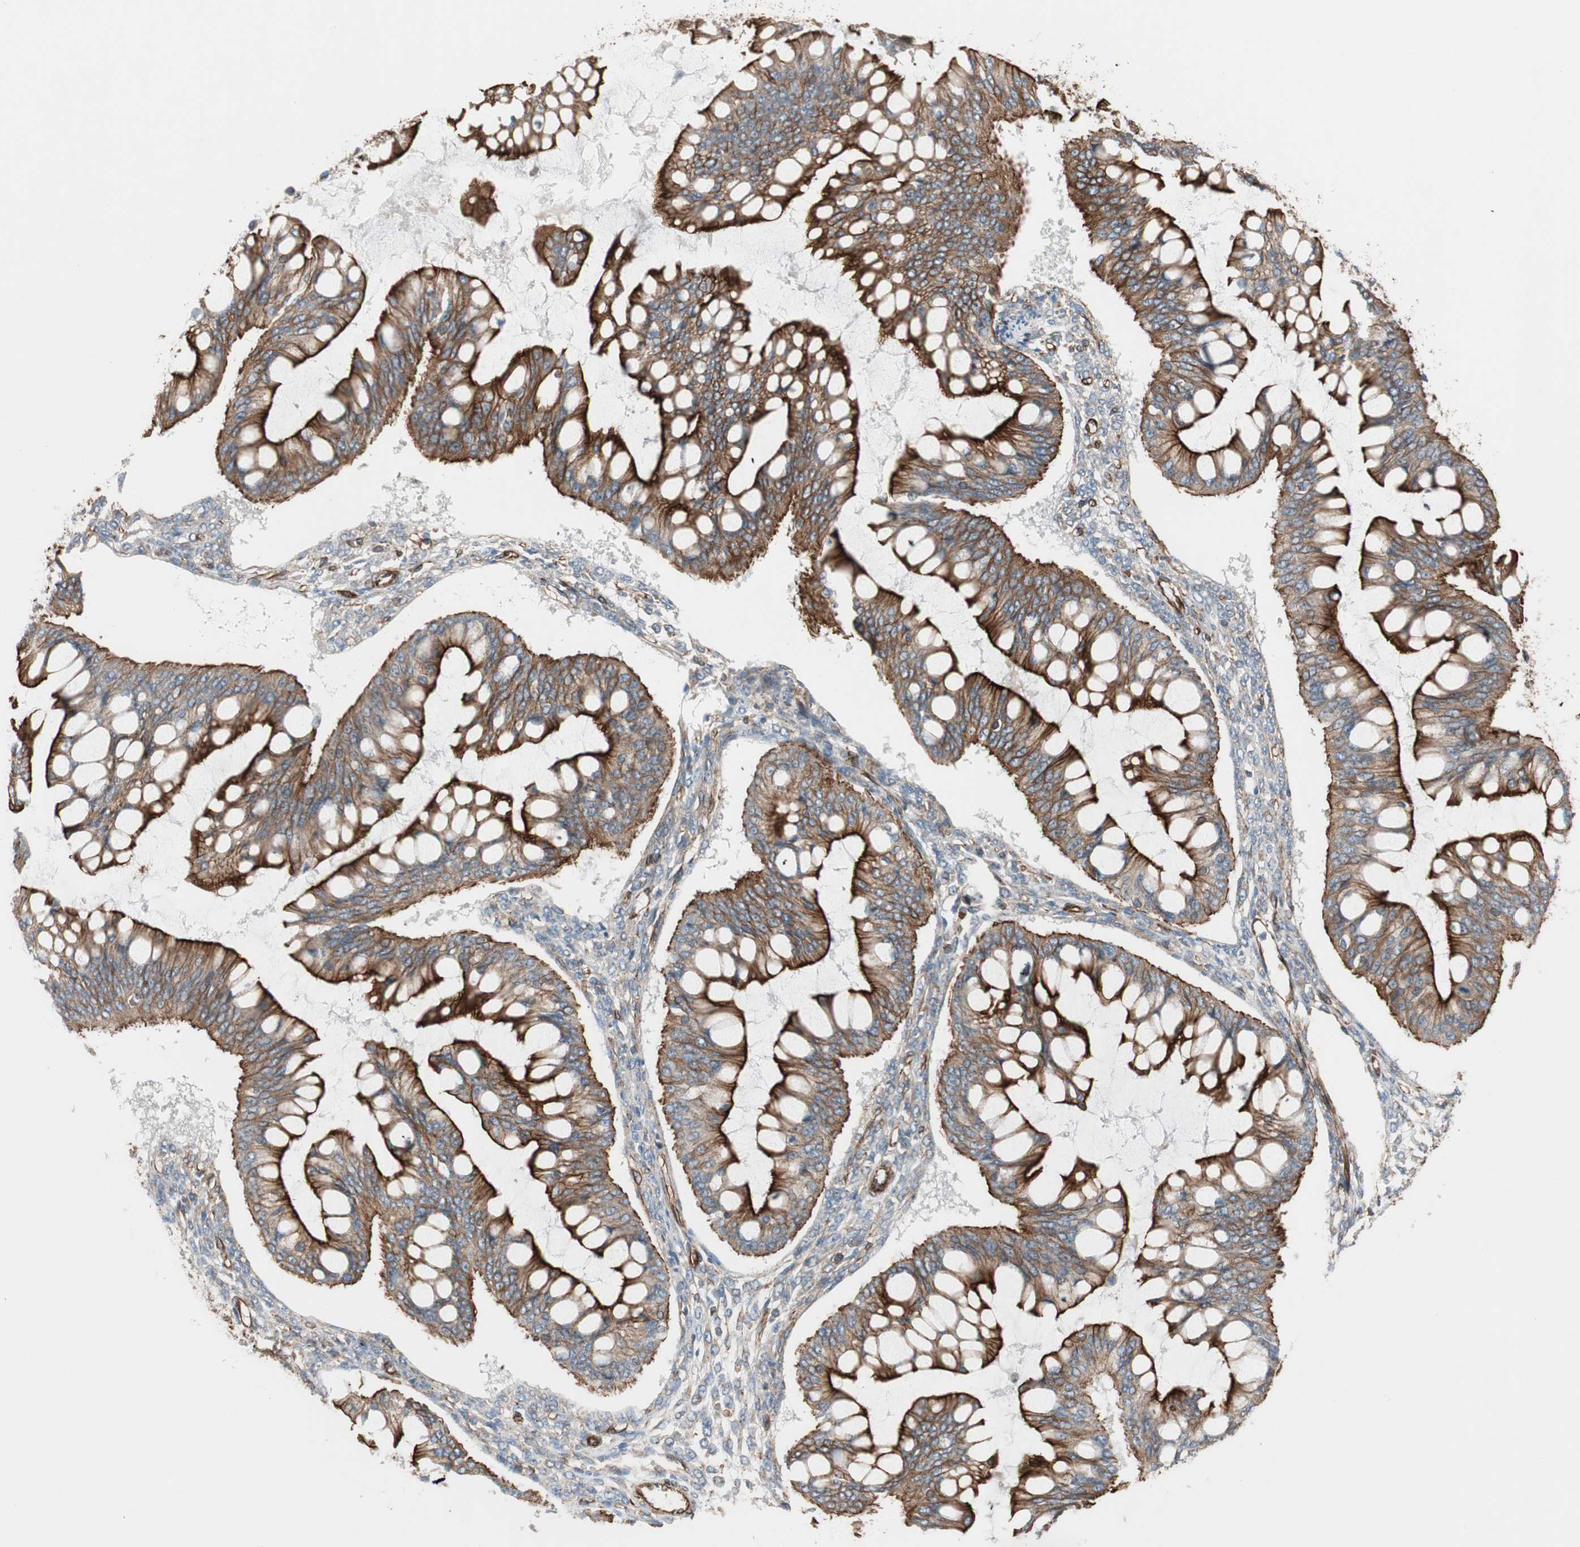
{"staining": {"intensity": "strong", "quantity": ">75%", "location": "cytoplasmic/membranous"}, "tissue": "ovarian cancer", "cell_type": "Tumor cells", "image_type": "cancer", "snomed": [{"axis": "morphology", "description": "Cystadenocarcinoma, mucinous, NOS"}, {"axis": "topography", "description": "Ovary"}], "caption": "This is a histology image of immunohistochemistry staining of ovarian cancer (mucinous cystadenocarcinoma), which shows strong staining in the cytoplasmic/membranous of tumor cells.", "gene": "TCTA", "patient": {"sex": "female", "age": 73}}